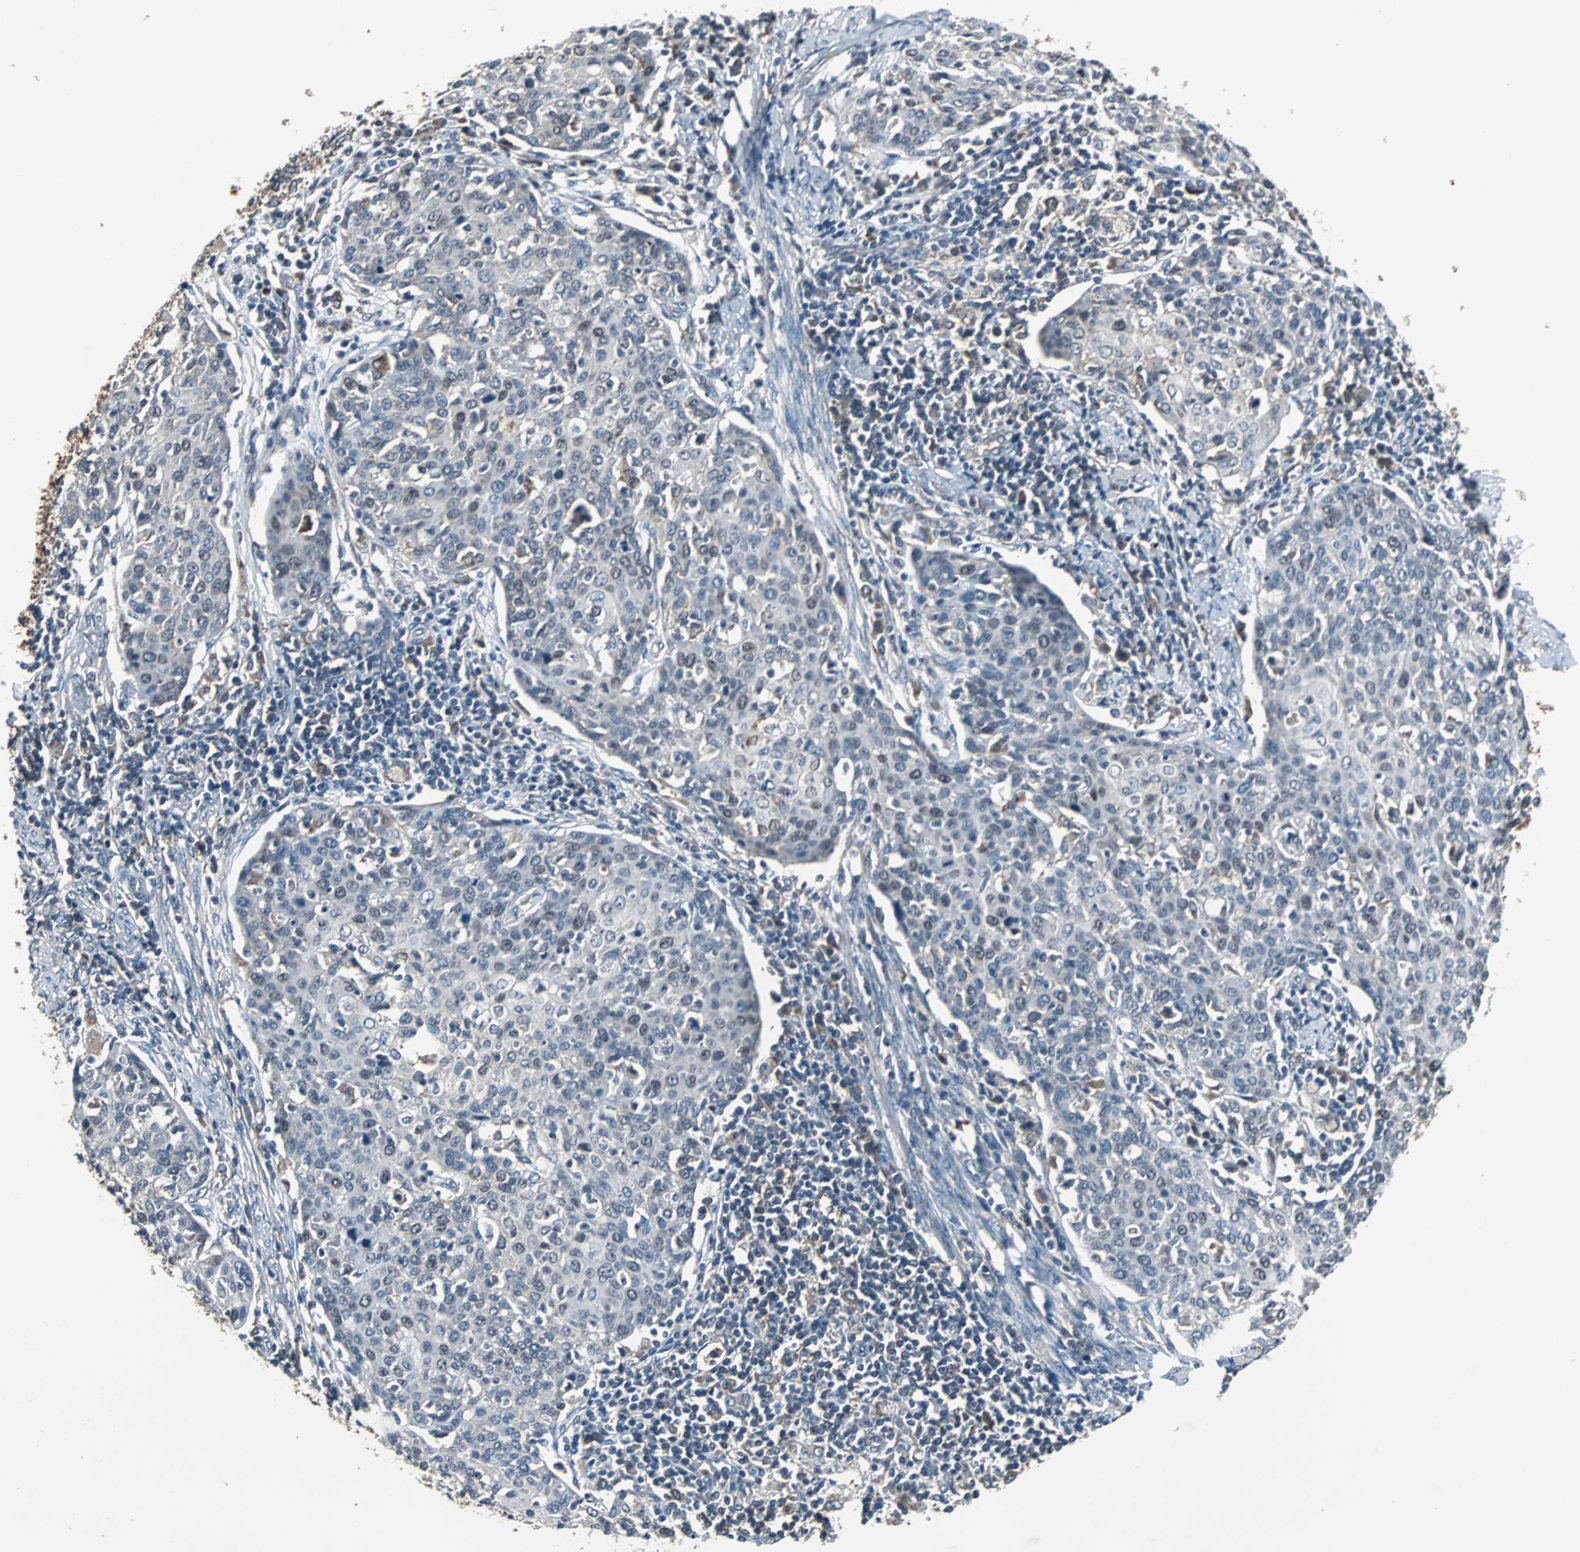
{"staining": {"intensity": "weak", "quantity": "<25%", "location": "cytoplasmic/membranous"}, "tissue": "cervical cancer", "cell_type": "Tumor cells", "image_type": "cancer", "snomed": [{"axis": "morphology", "description": "Squamous cell carcinoma, NOS"}, {"axis": "topography", "description": "Cervix"}], "caption": "Tumor cells show no significant positivity in squamous cell carcinoma (cervical).", "gene": "SOS1", "patient": {"sex": "female", "age": 38}}